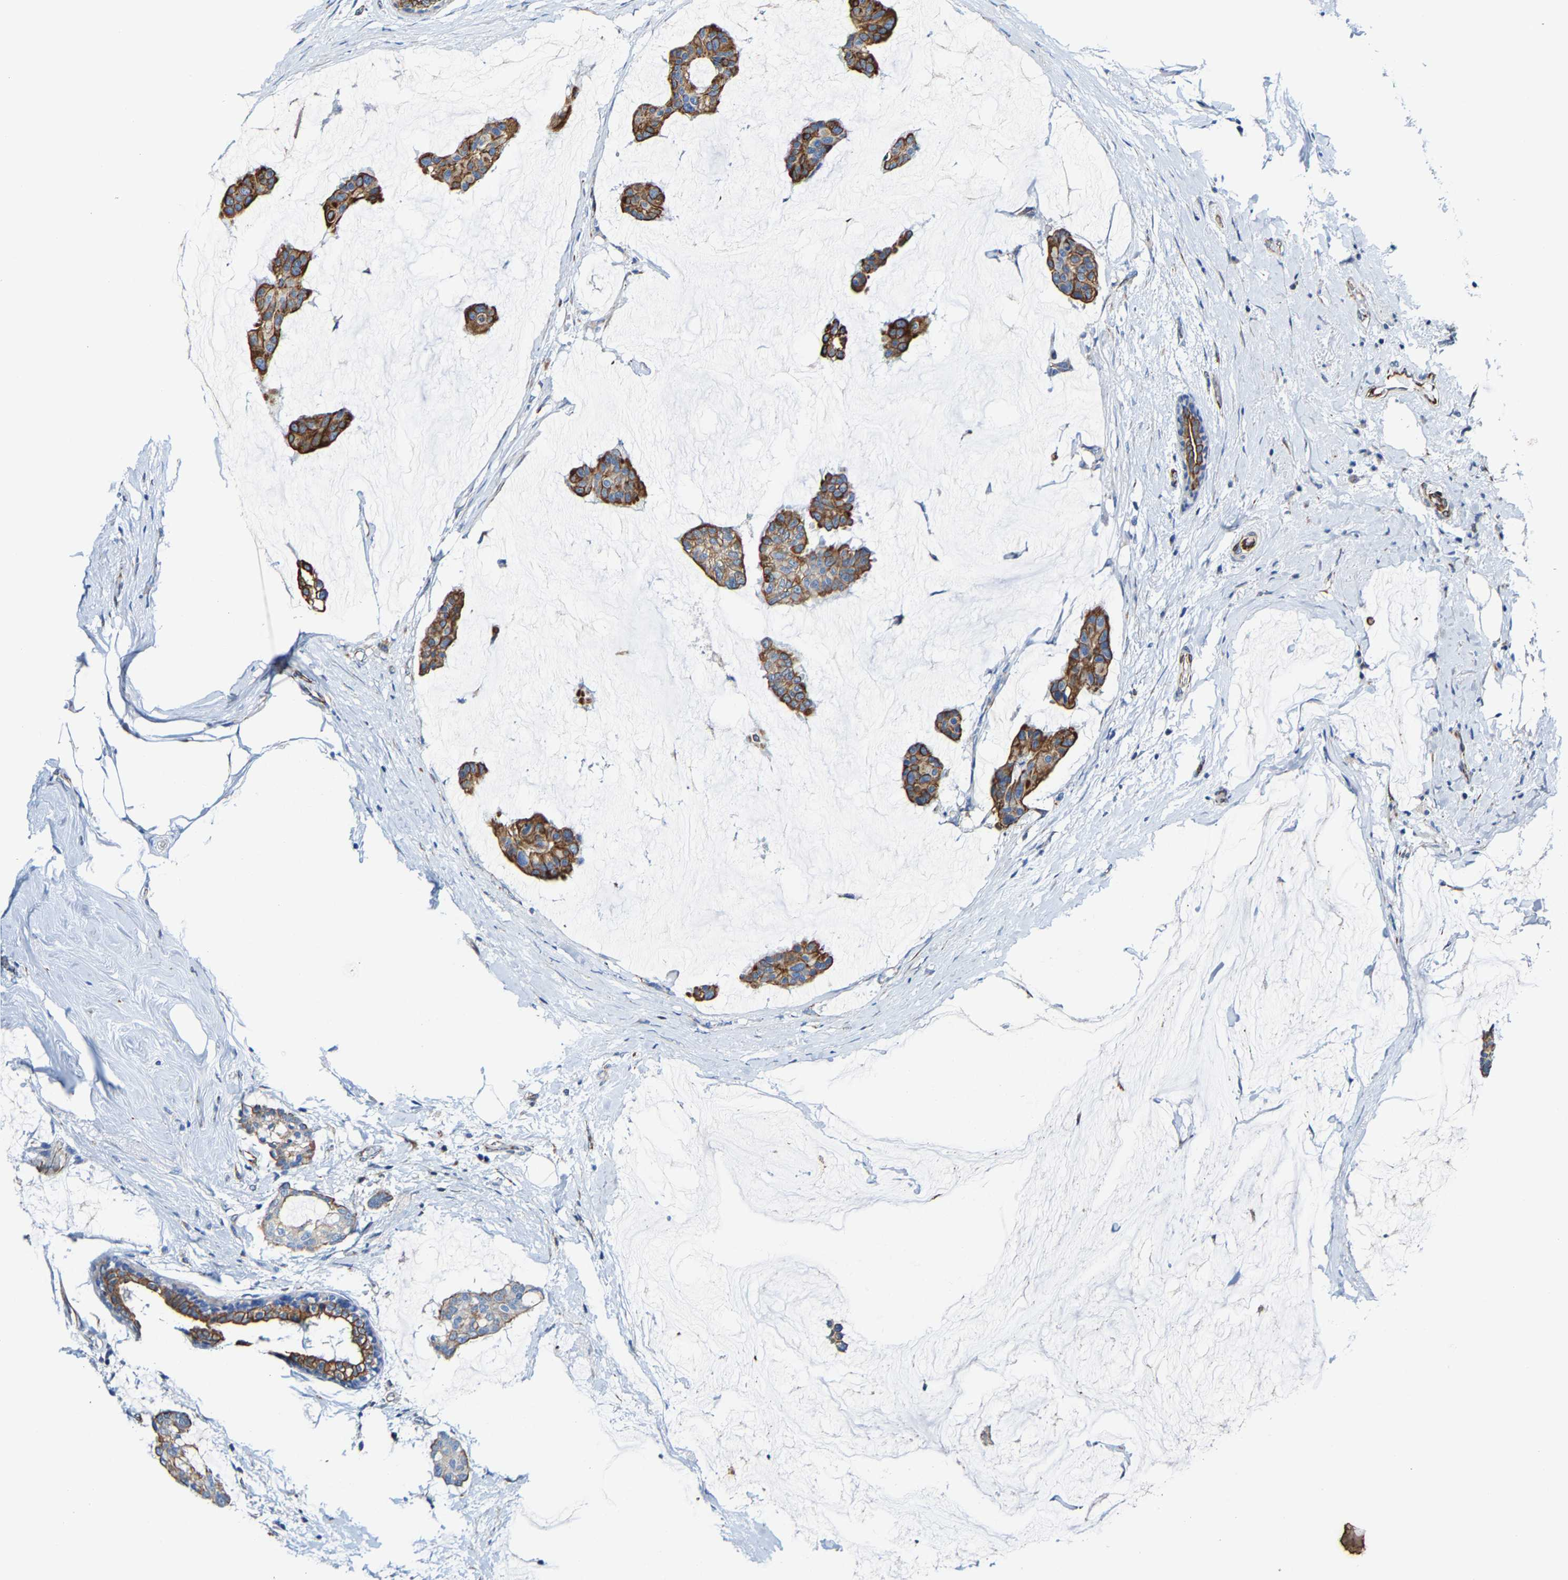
{"staining": {"intensity": "moderate", "quantity": ">75%", "location": "cytoplasmic/membranous"}, "tissue": "breast cancer", "cell_type": "Tumor cells", "image_type": "cancer", "snomed": [{"axis": "morphology", "description": "Duct carcinoma"}, {"axis": "topography", "description": "Breast"}], "caption": "About >75% of tumor cells in breast intraductal carcinoma demonstrate moderate cytoplasmic/membranous protein expression as visualized by brown immunohistochemical staining.", "gene": "MMEL1", "patient": {"sex": "female", "age": 93}}